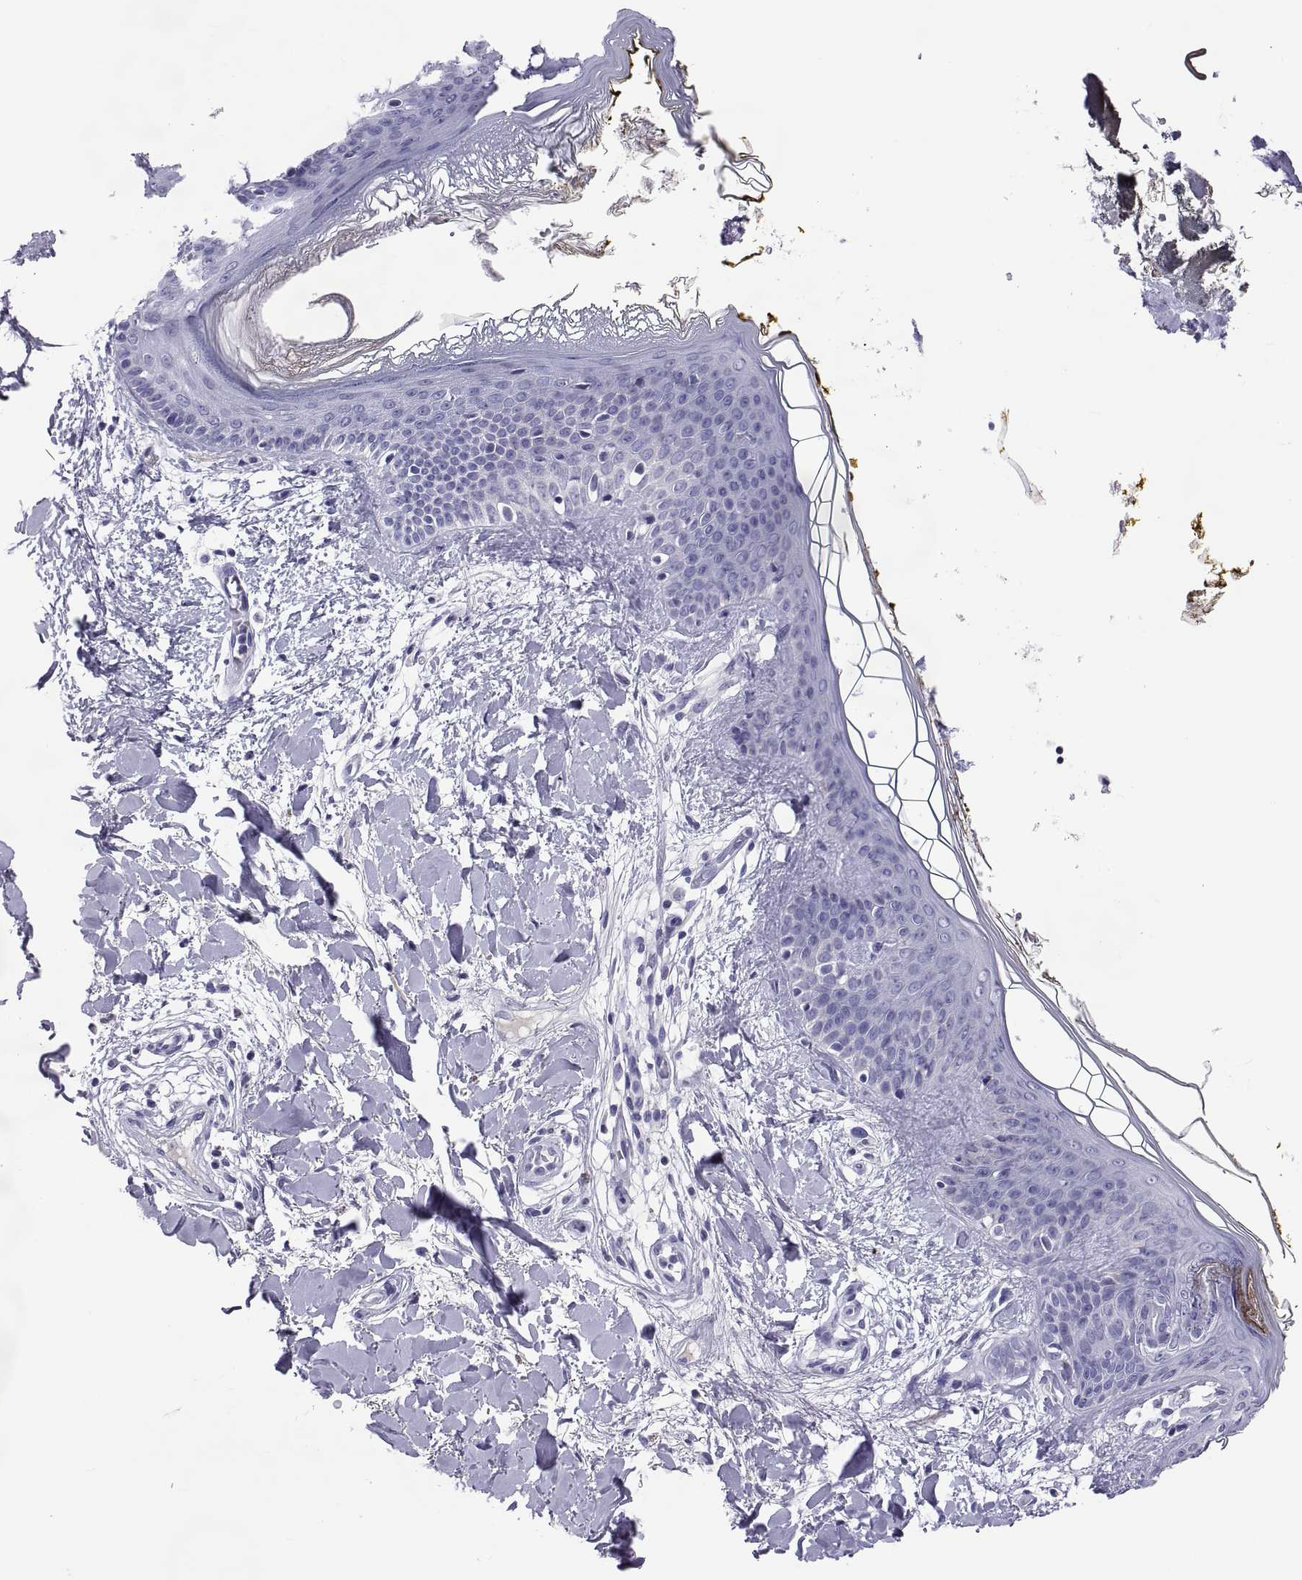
{"staining": {"intensity": "negative", "quantity": "none", "location": "none"}, "tissue": "skin", "cell_type": "Fibroblasts", "image_type": "normal", "snomed": [{"axis": "morphology", "description": "Normal tissue, NOS"}, {"axis": "topography", "description": "Skin"}], "caption": "Fibroblasts show no significant protein expression in normal skin. (DAB (3,3'-diaminobenzidine) immunohistochemistry, high magnification).", "gene": "CHCT1", "patient": {"sex": "female", "age": 34}}